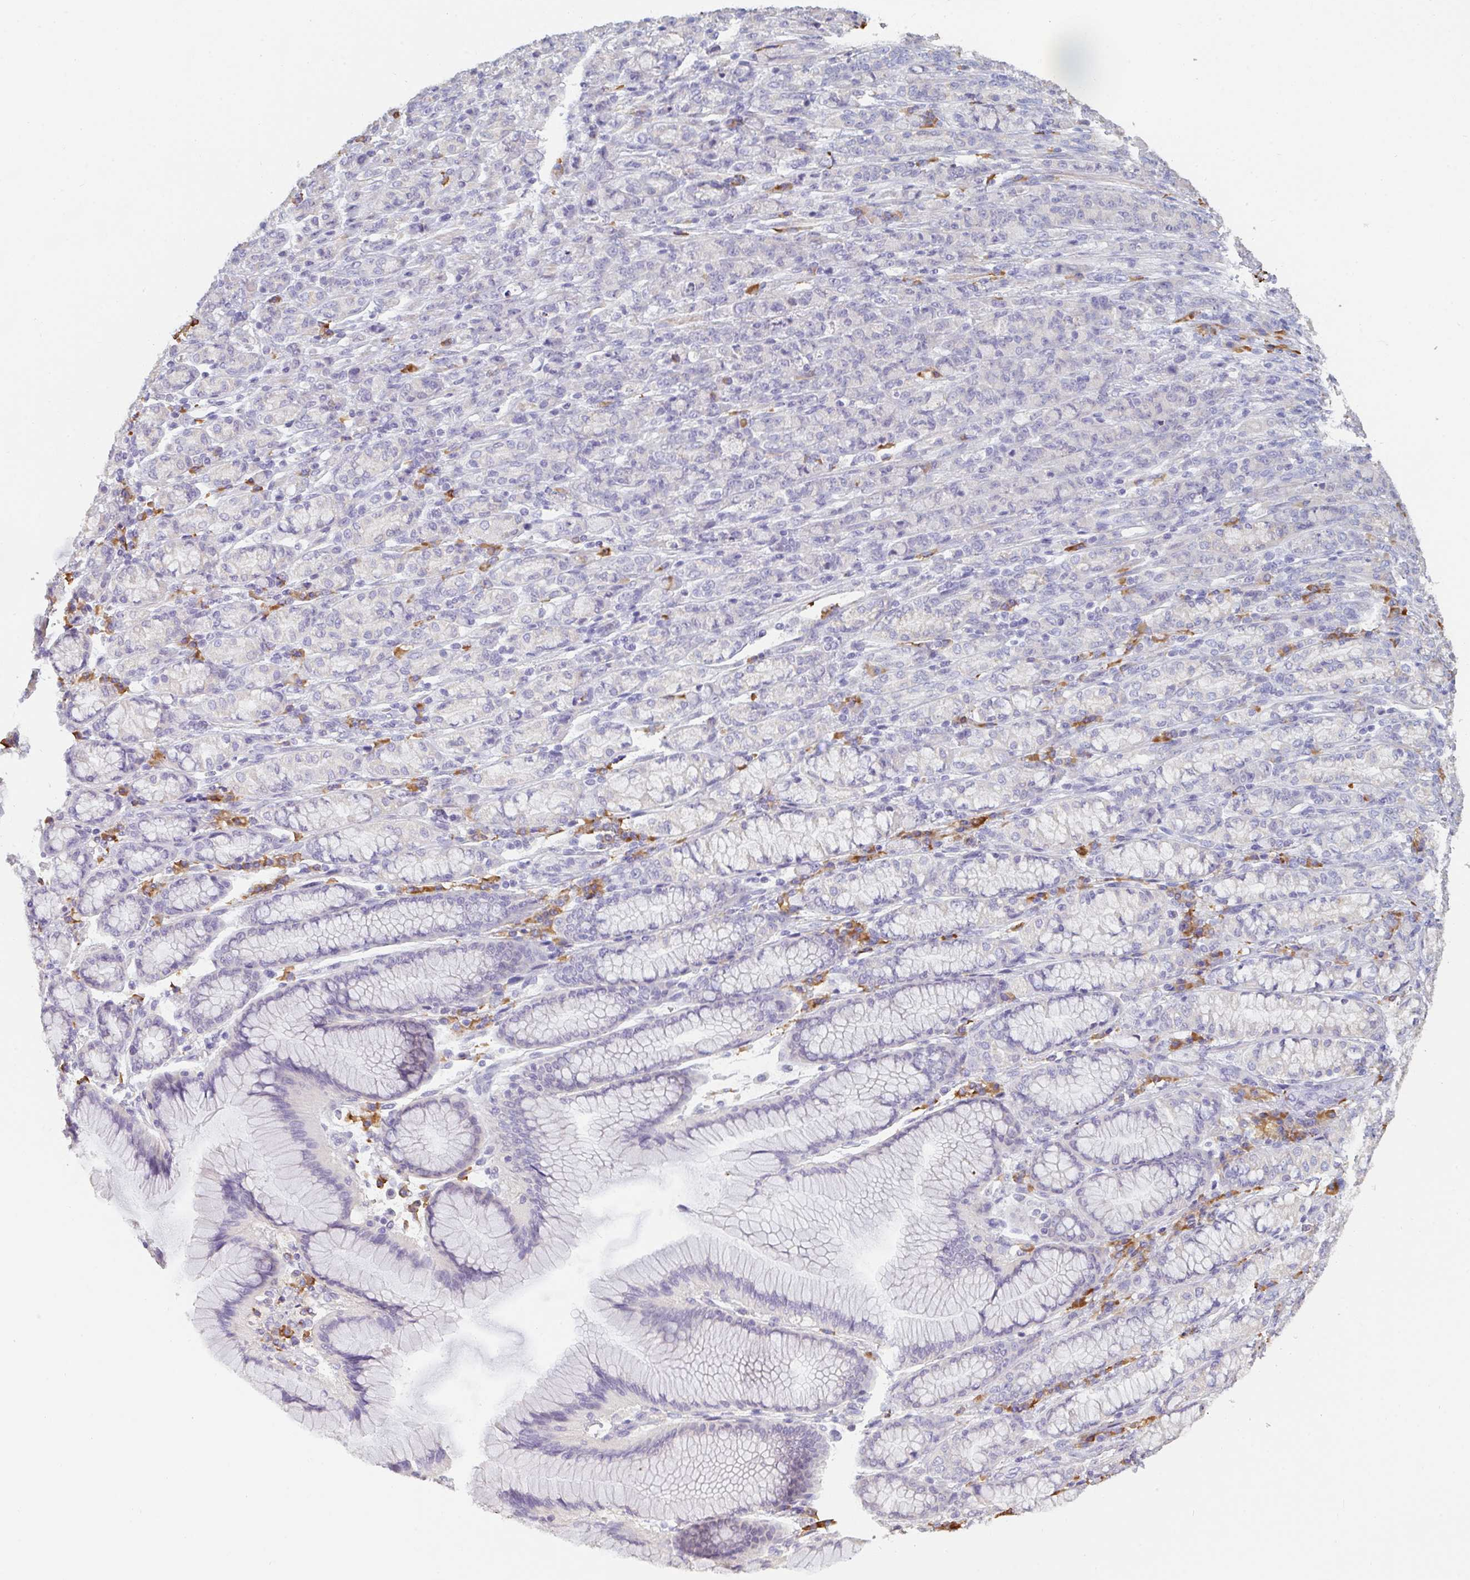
{"staining": {"intensity": "negative", "quantity": "none", "location": "none"}, "tissue": "stomach cancer", "cell_type": "Tumor cells", "image_type": "cancer", "snomed": [{"axis": "morphology", "description": "Normal tissue, NOS"}, {"axis": "morphology", "description": "Adenocarcinoma, NOS"}, {"axis": "topography", "description": "Stomach"}], "caption": "Tumor cells show no significant staining in stomach cancer (adenocarcinoma).", "gene": "ZNF215", "patient": {"sex": "female", "age": 79}}